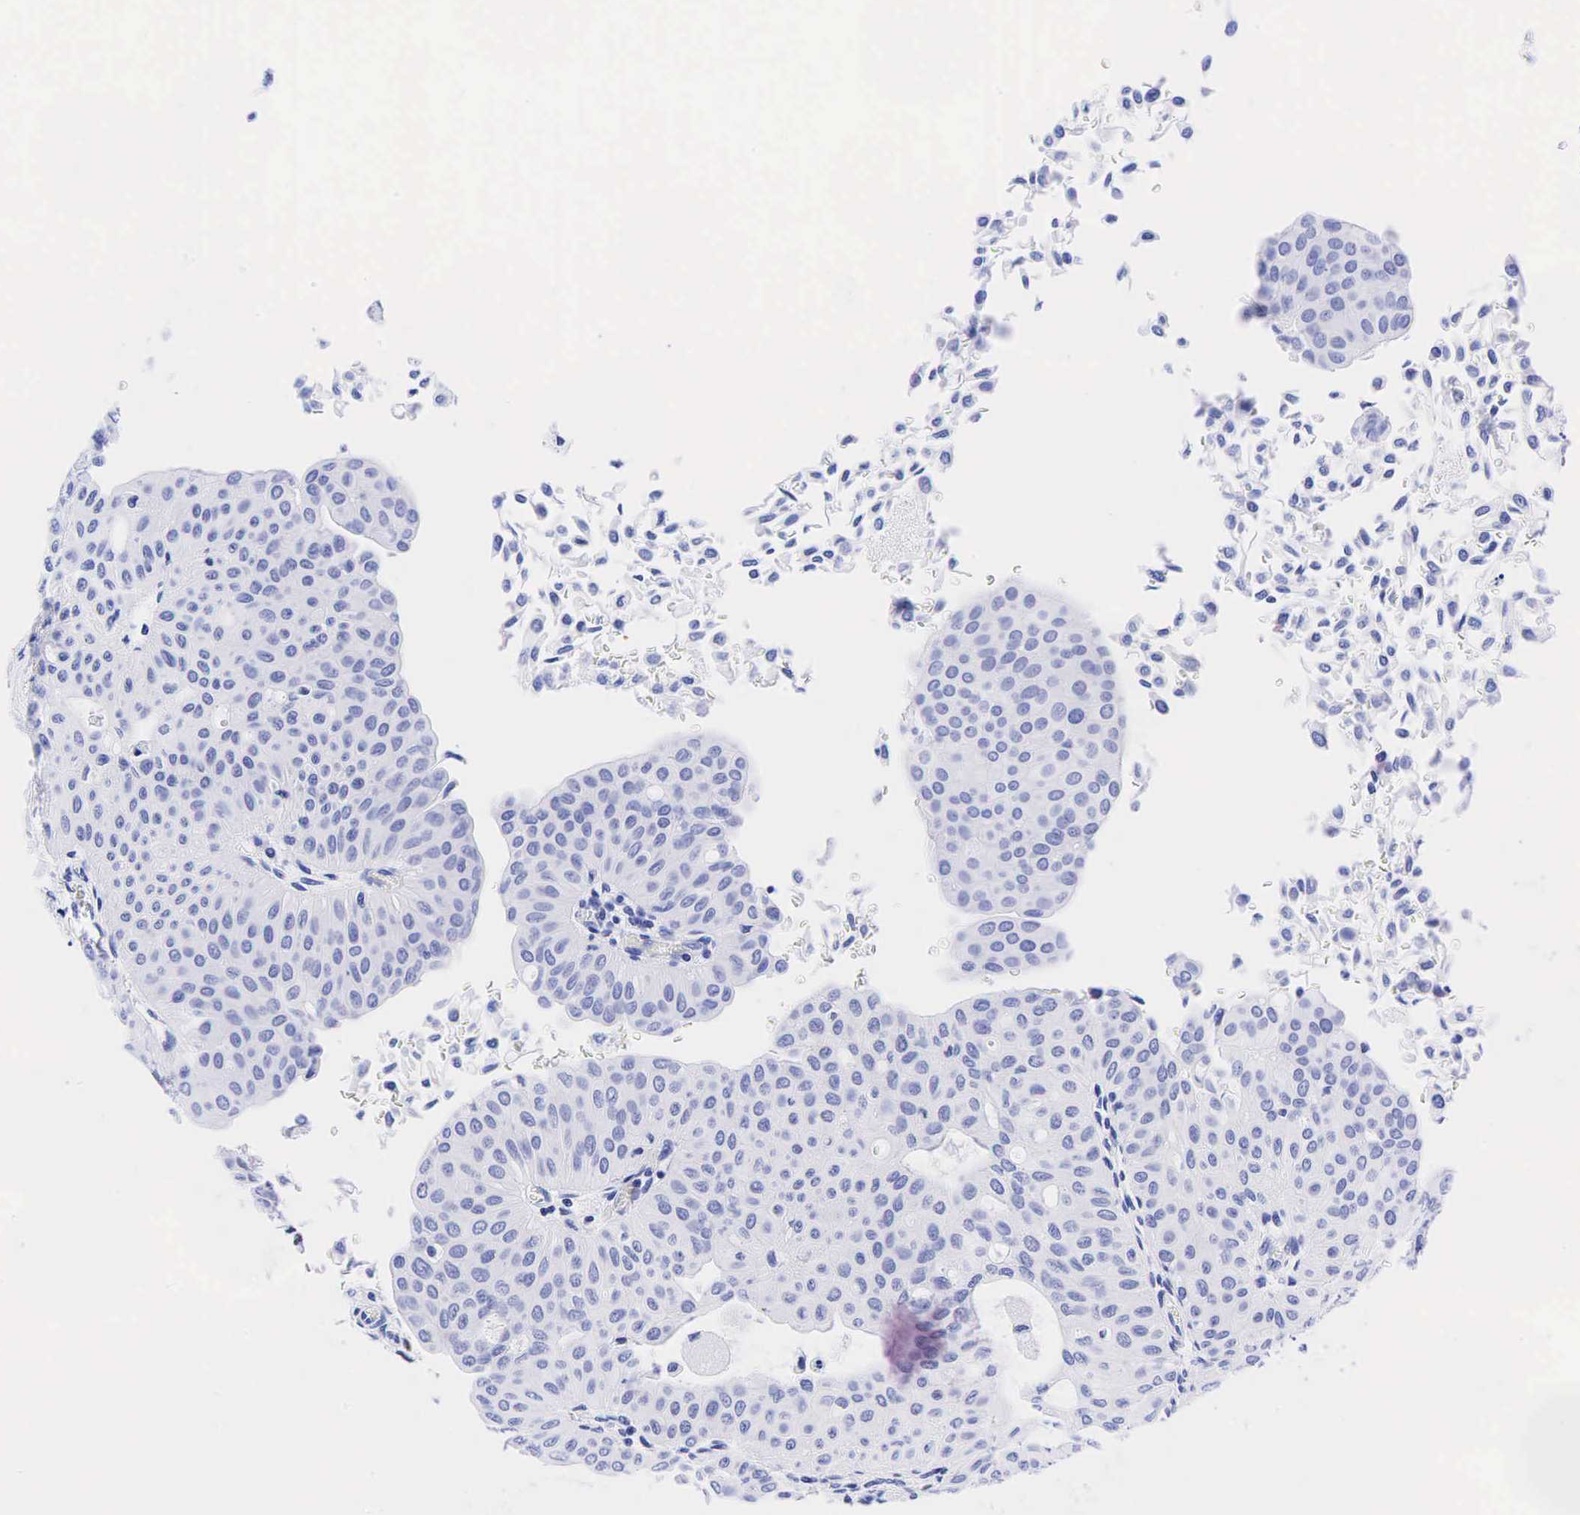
{"staining": {"intensity": "negative", "quantity": "none", "location": "none"}, "tissue": "urothelial cancer", "cell_type": "Tumor cells", "image_type": "cancer", "snomed": [{"axis": "morphology", "description": "Urothelial carcinoma, Low grade"}, {"axis": "topography", "description": "Urinary bladder"}], "caption": "Immunohistochemical staining of human urothelial cancer exhibits no significant expression in tumor cells.", "gene": "ESR1", "patient": {"sex": "male", "age": 64}}